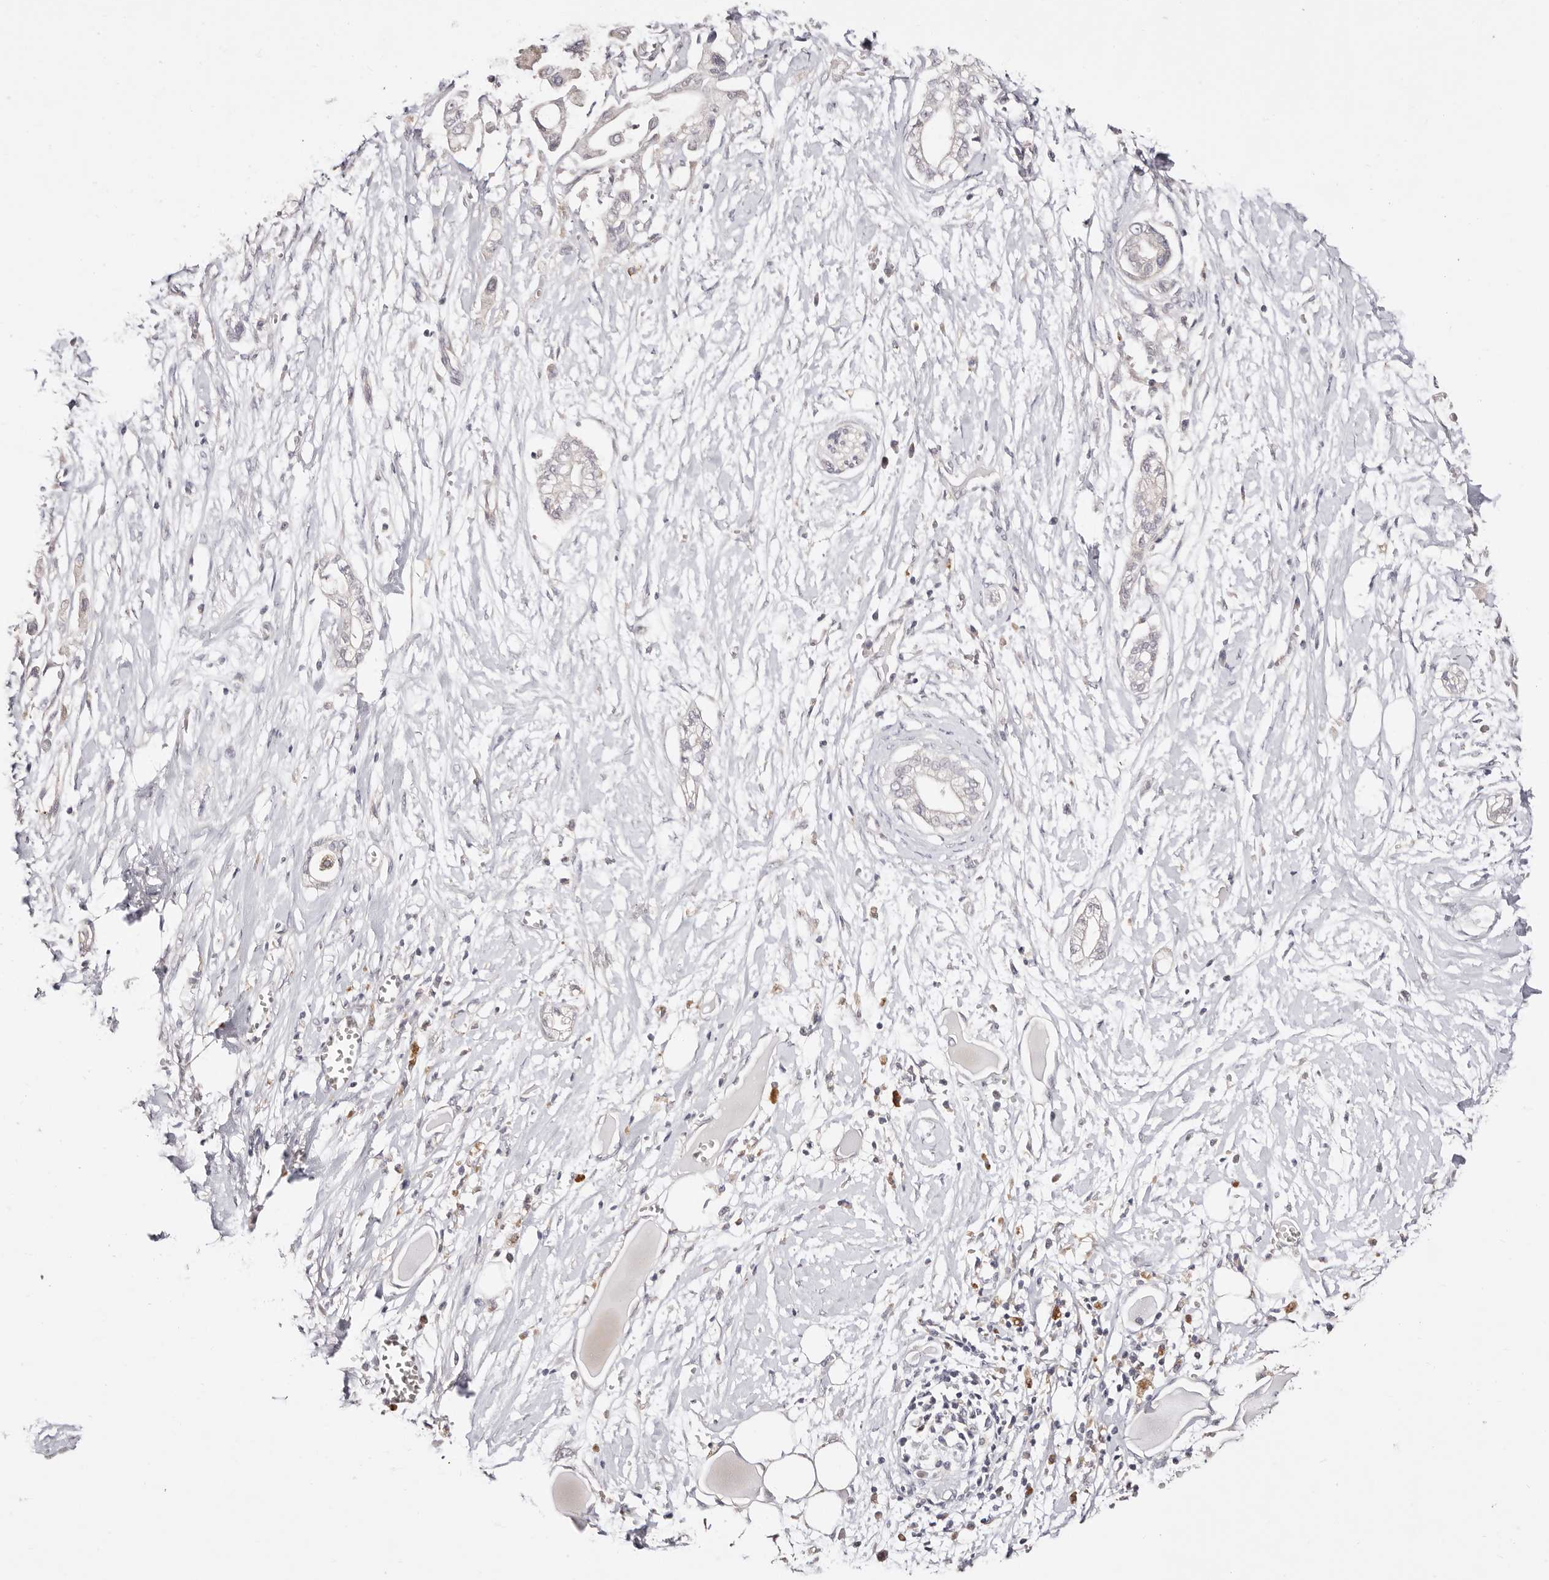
{"staining": {"intensity": "negative", "quantity": "none", "location": "none"}, "tissue": "pancreatic cancer", "cell_type": "Tumor cells", "image_type": "cancer", "snomed": [{"axis": "morphology", "description": "Adenocarcinoma, NOS"}, {"axis": "topography", "description": "Pancreas"}], "caption": "A high-resolution image shows IHC staining of adenocarcinoma (pancreatic), which exhibits no significant staining in tumor cells. (DAB (3,3'-diaminobenzidine) IHC visualized using brightfield microscopy, high magnification).", "gene": "MAPK1", "patient": {"sex": "male", "age": 68}}